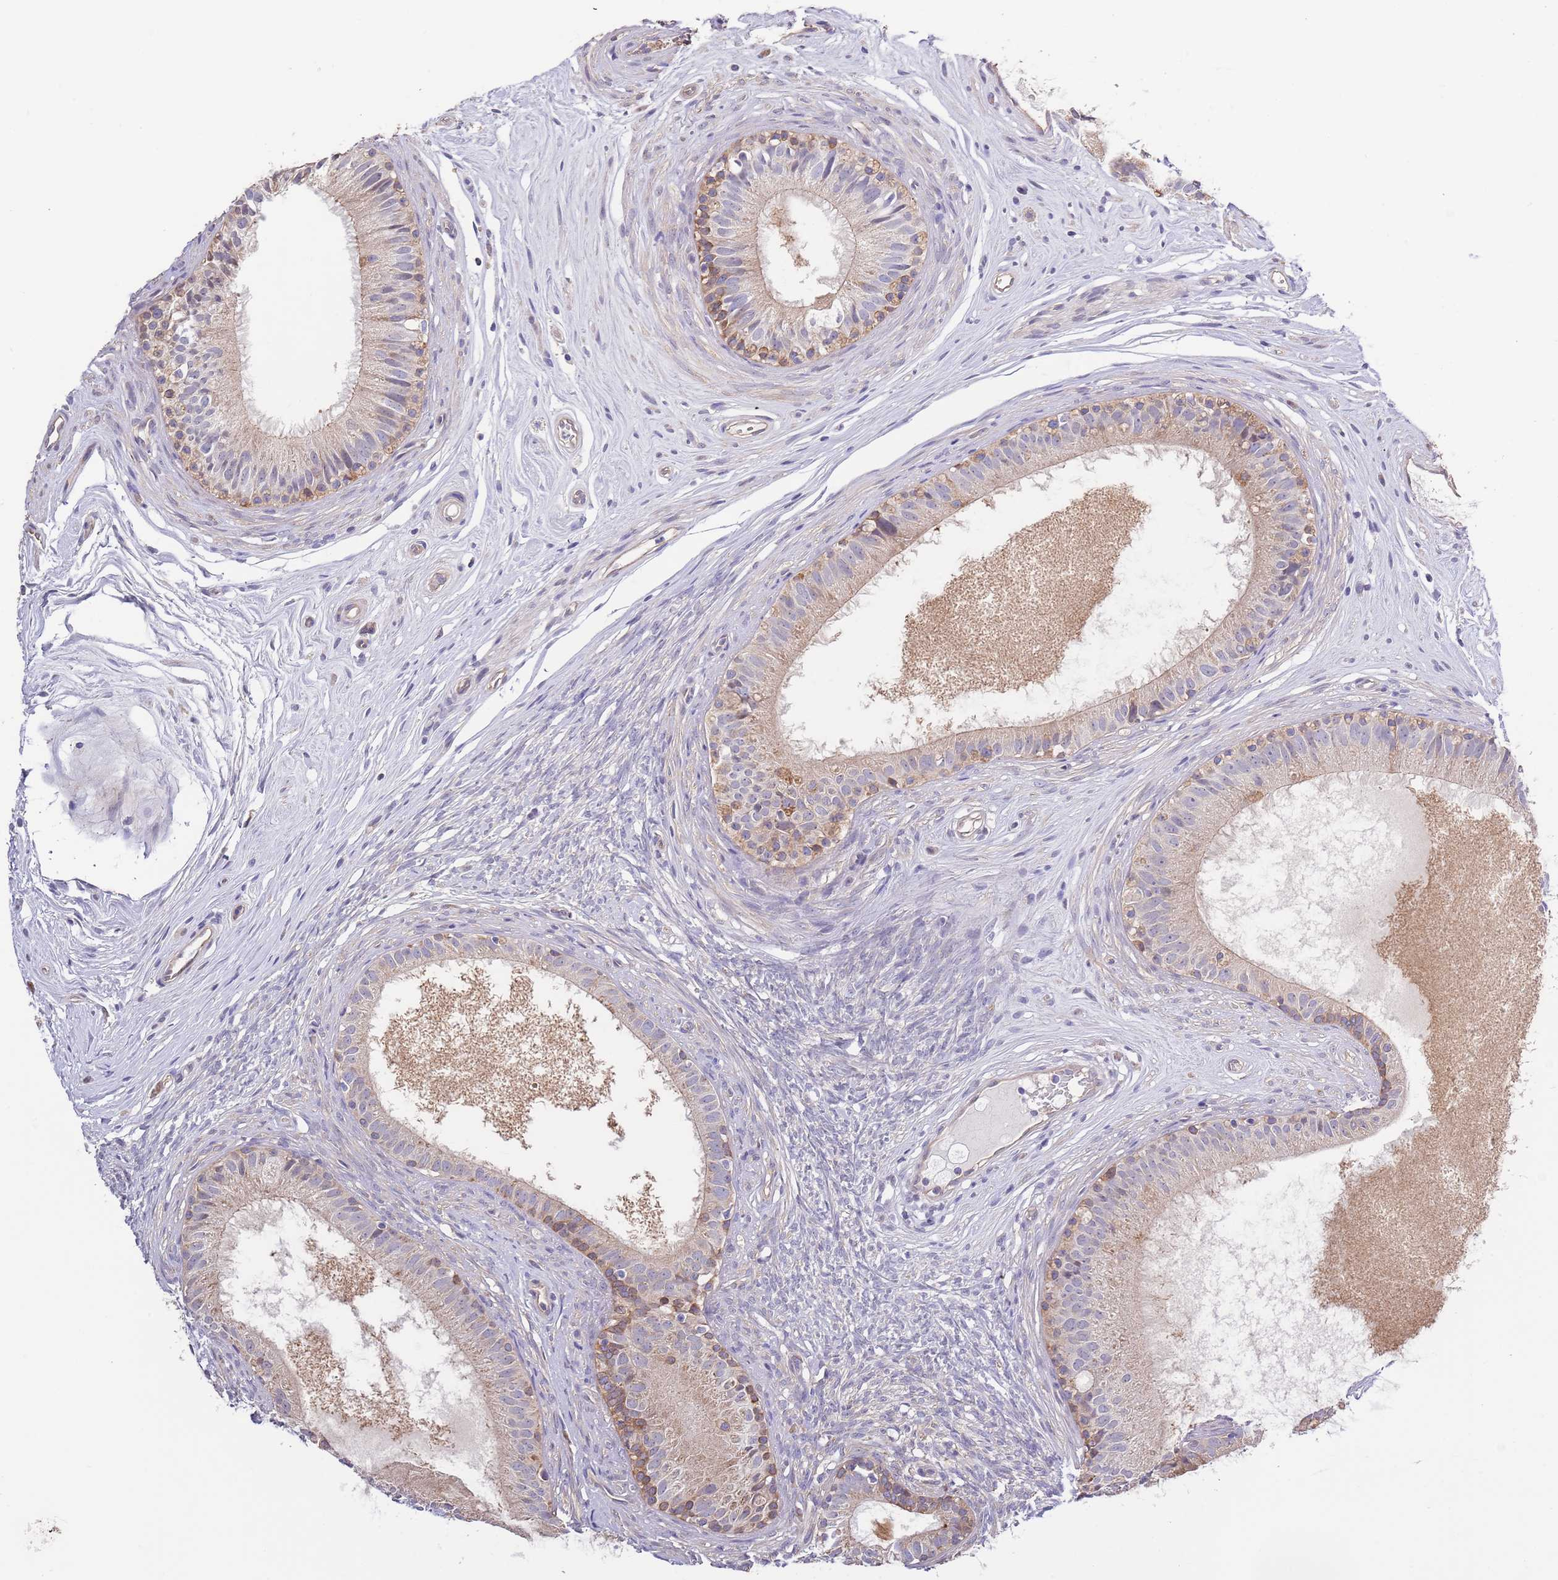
{"staining": {"intensity": "moderate", "quantity": "25%-75%", "location": "cytoplasmic/membranous"}, "tissue": "epididymis", "cell_type": "Glandular cells", "image_type": "normal", "snomed": [{"axis": "morphology", "description": "Normal tissue, NOS"}, {"axis": "topography", "description": "Epididymis"}], "caption": "Protein staining by immunohistochemistry (IHC) demonstrates moderate cytoplasmic/membranous expression in approximately 25%-75% of glandular cells in normal epididymis.", "gene": "LIPJ", "patient": {"sex": "male", "age": 74}}